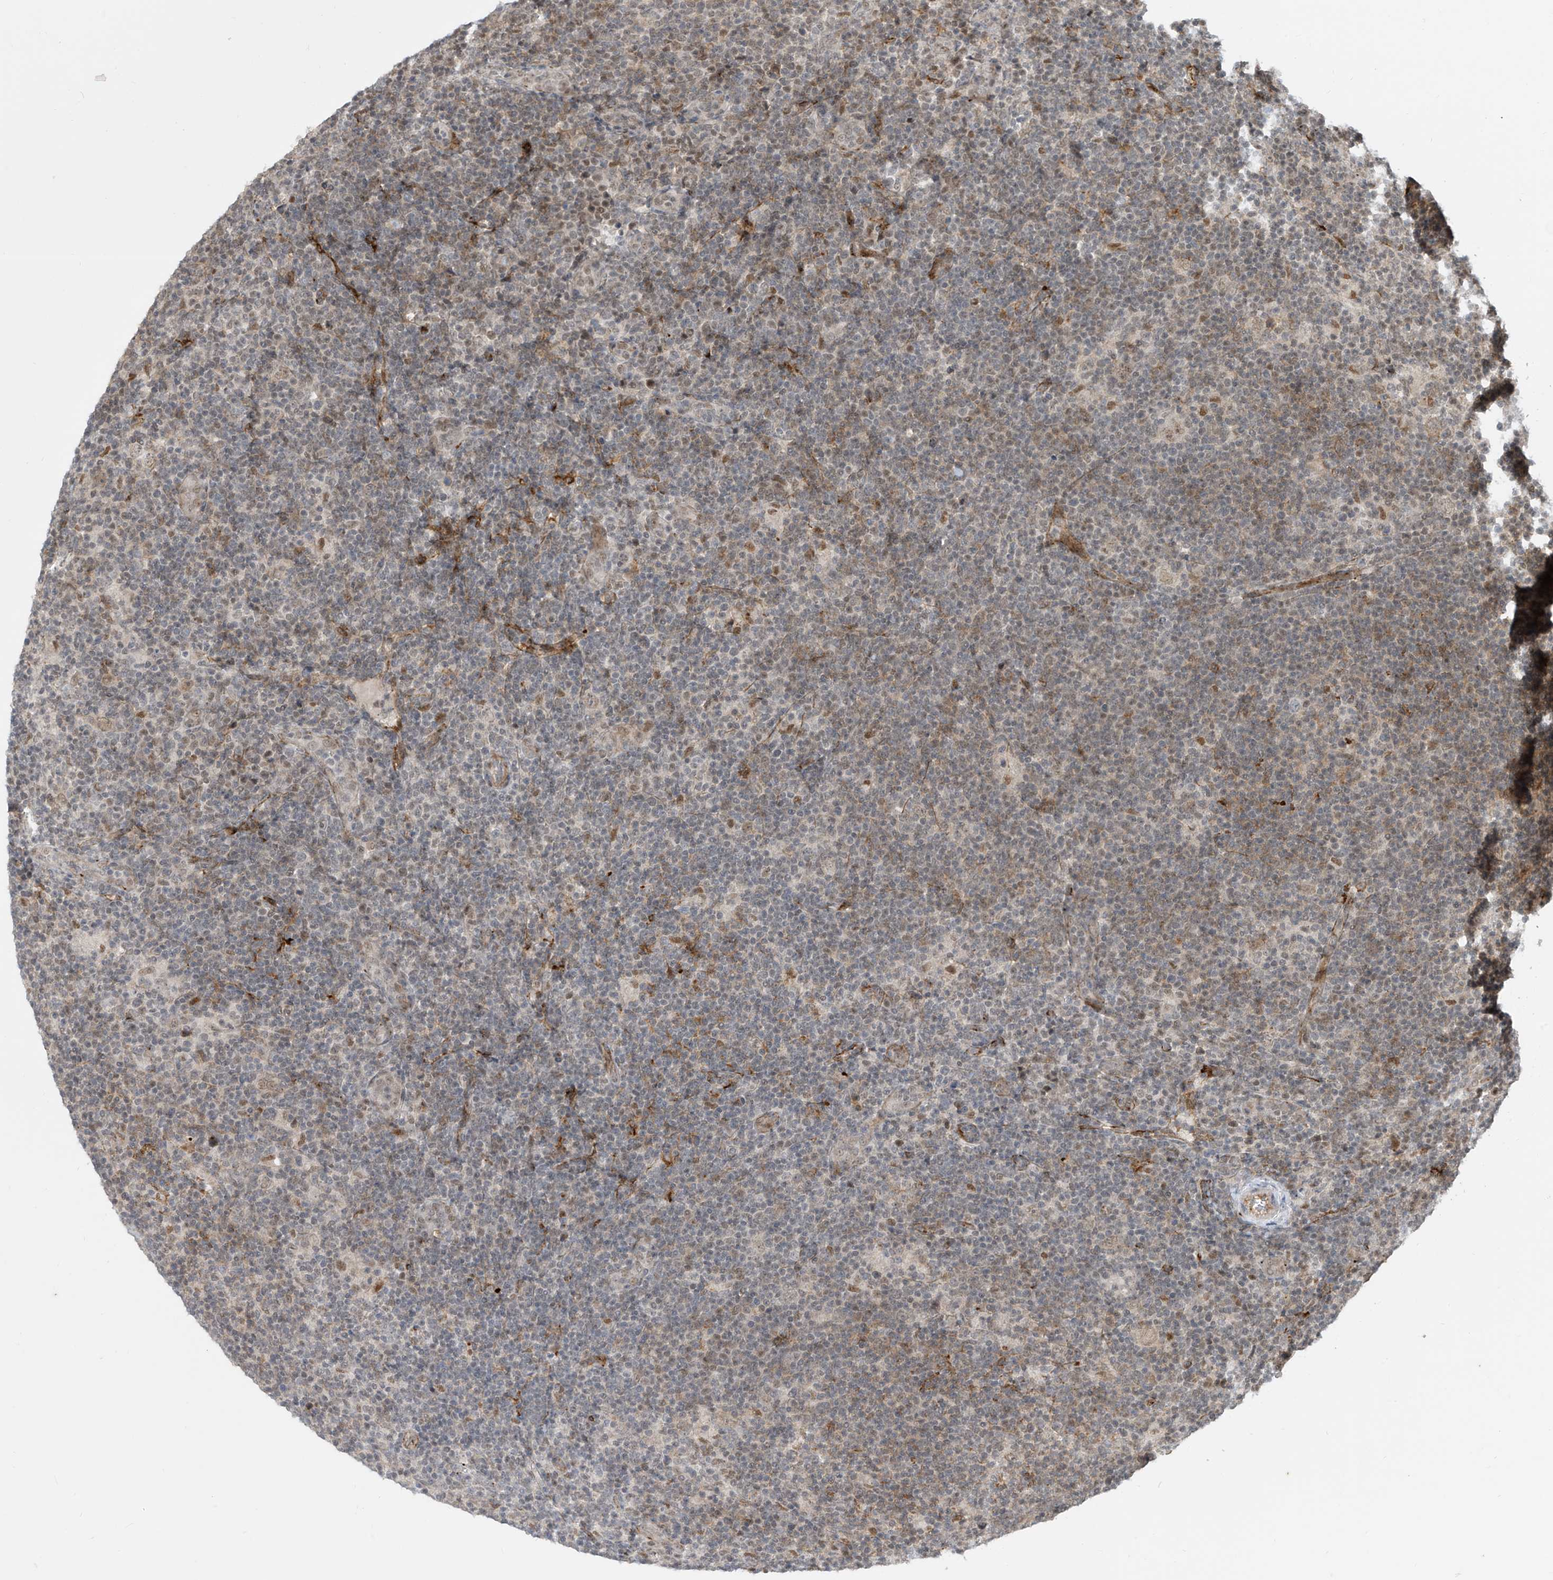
{"staining": {"intensity": "weak", "quantity": ">75%", "location": "nuclear"}, "tissue": "lymphoma", "cell_type": "Tumor cells", "image_type": "cancer", "snomed": [{"axis": "morphology", "description": "Hodgkin's disease, NOS"}, {"axis": "topography", "description": "Lymph node"}], "caption": "Protein staining of lymphoma tissue demonstrates weak nuclear staining in about >75% of tumor cells.", "gene": "LAGE3", "patient": {"sex": "female", "age": 57}}